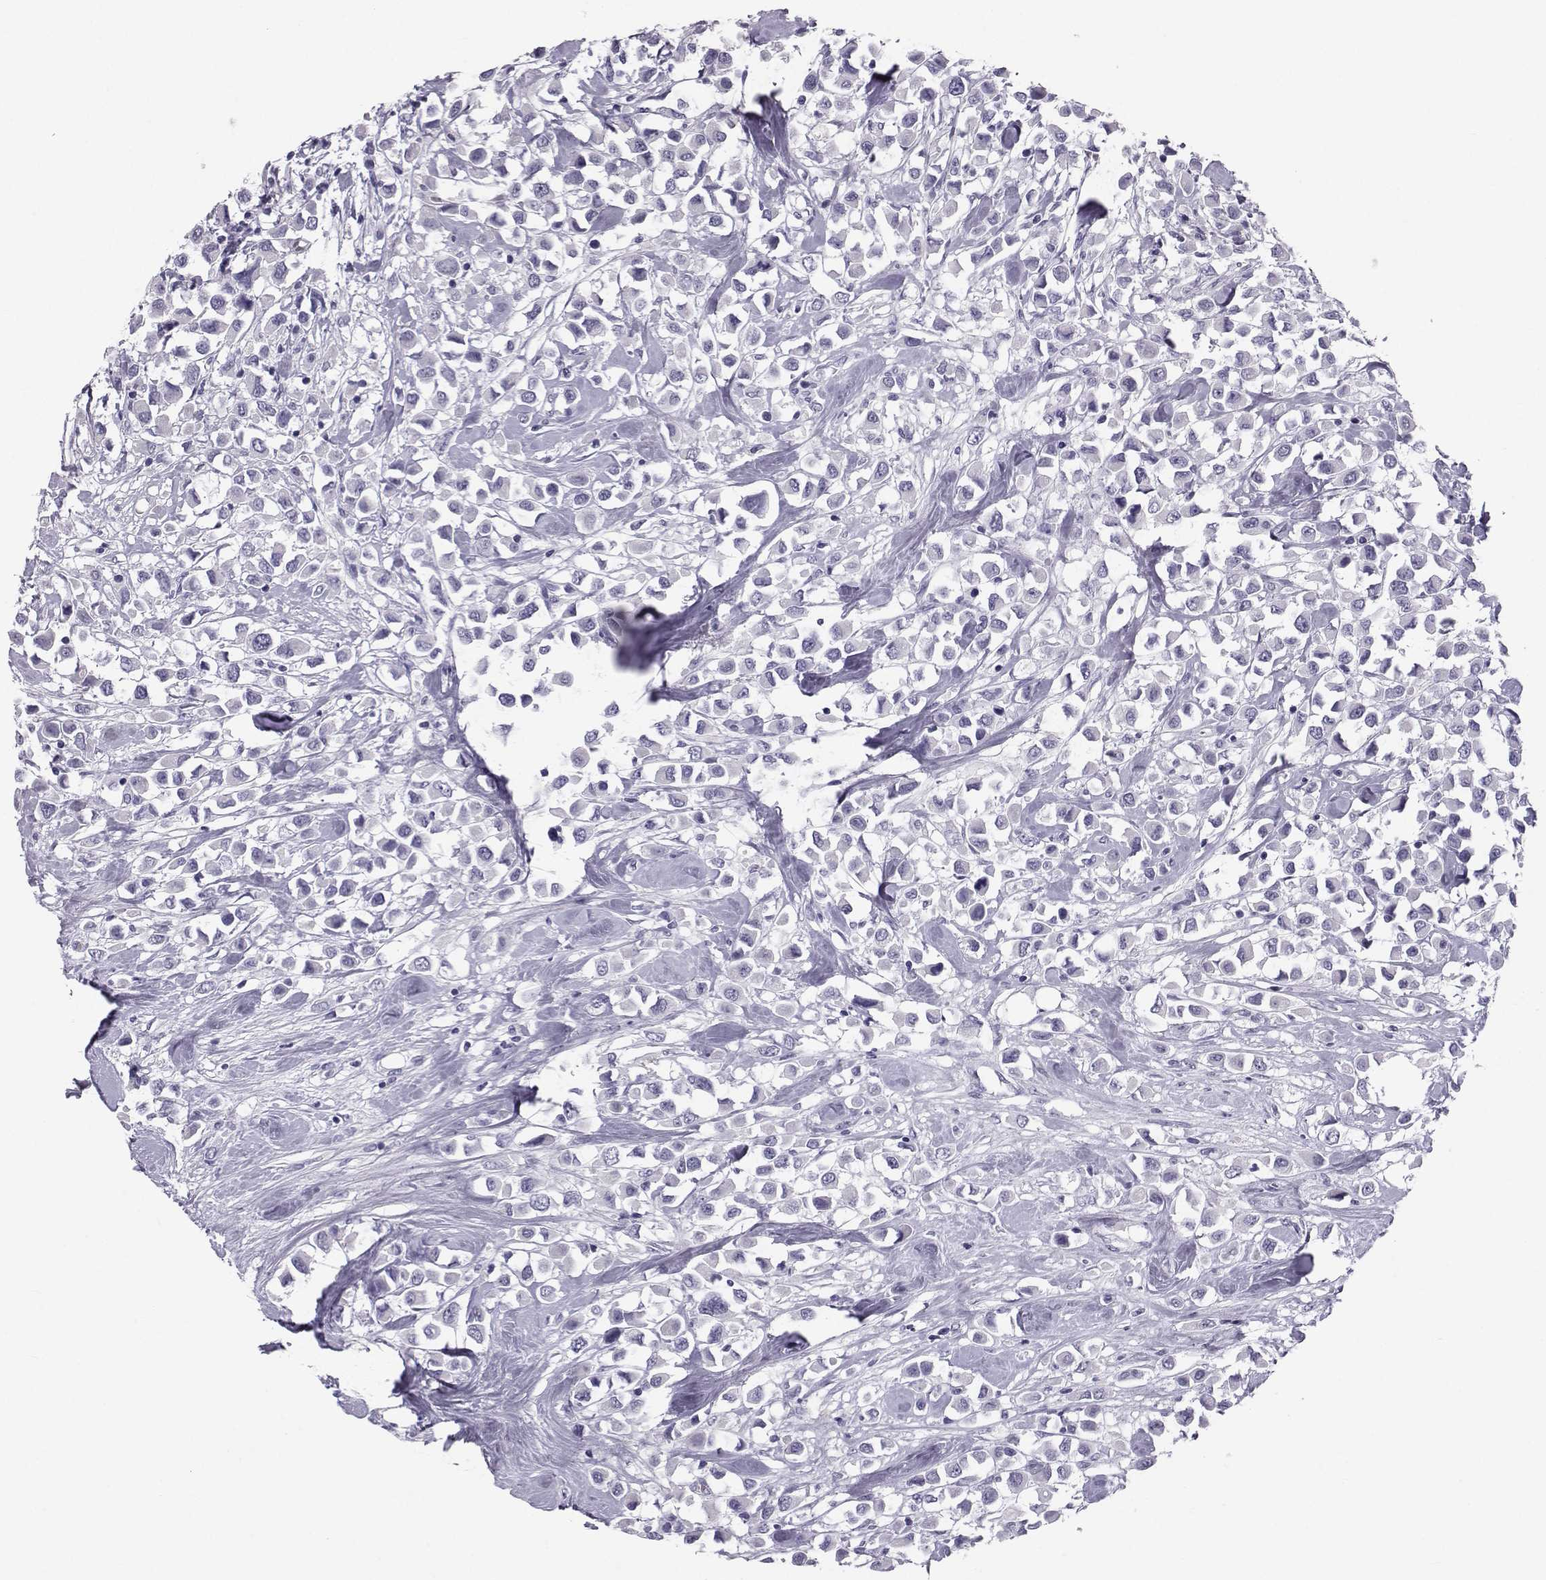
{"staining": {"intensity": "negative", "quantity": "none", "location": "none"}, "tissue": "breast cancer", "cell_type": "Tumor cells", "image_type": "cancer", "snomed": [{"axis": "morphology", "description": "Duct carcinoma"}, {"axis": "topography", "description": "Breast"}], "caption": "Breast infiltrating ductal carcinoma stained for a protein using immunohistochemistry exhibits no staining tumor cells.", "gene": "PCSK1N", "patient": {"sex": "female", "age": 61}}